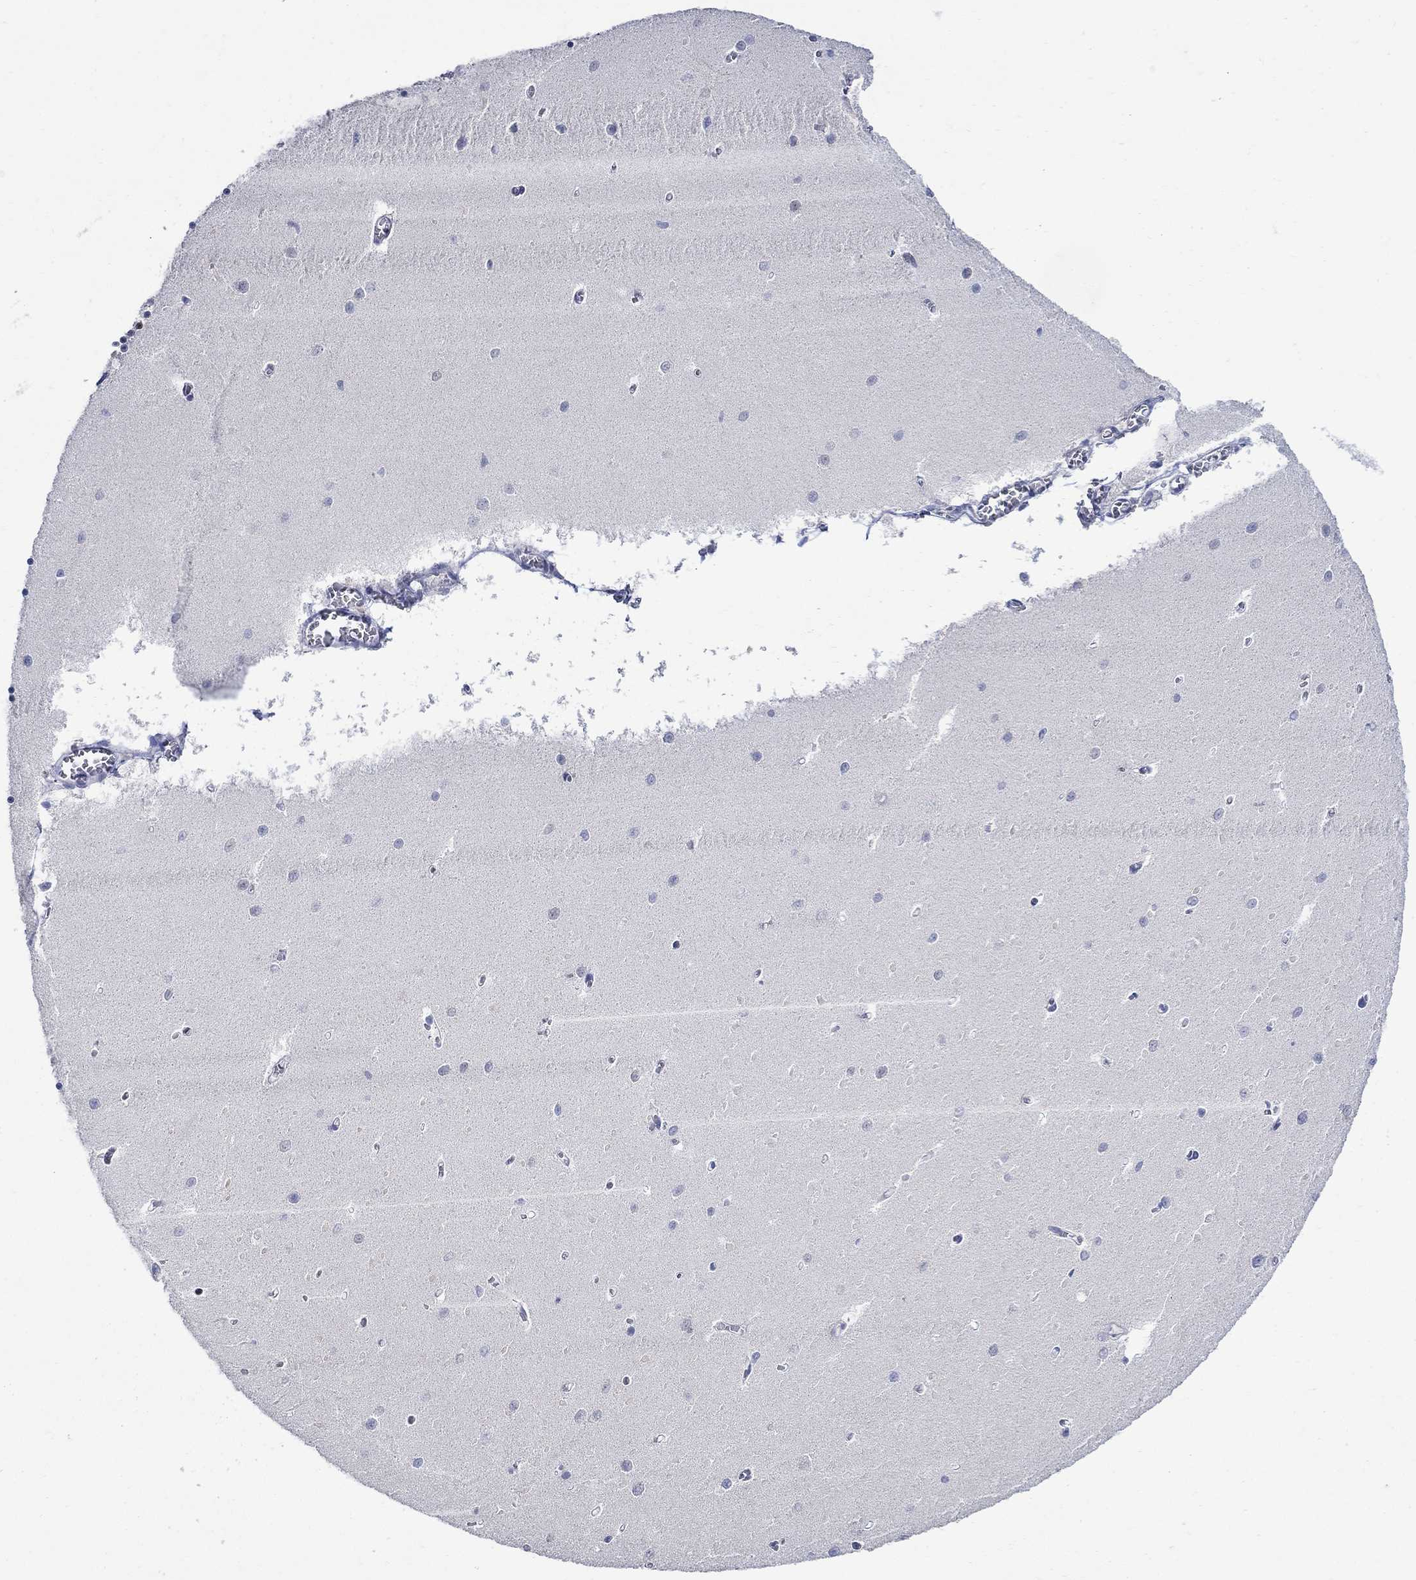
{"staining": {"intensity": "negative", "quantity": "none", "location": "none"}, "tissue": "cerebellum", "cell_type": "Cells in granular layer", "image_type": "normal", "snomed": [{"axis": "morphology", "description": "Normal tissue, NOS"}, {"axis": "topography", "description": "Cerebellum"}], "caption": "A photomicrograph of human cerebellum is negative for staining in cells in granular layer.", "gene": "DLK1", "patient": {"sex": "female", "age": 64}}